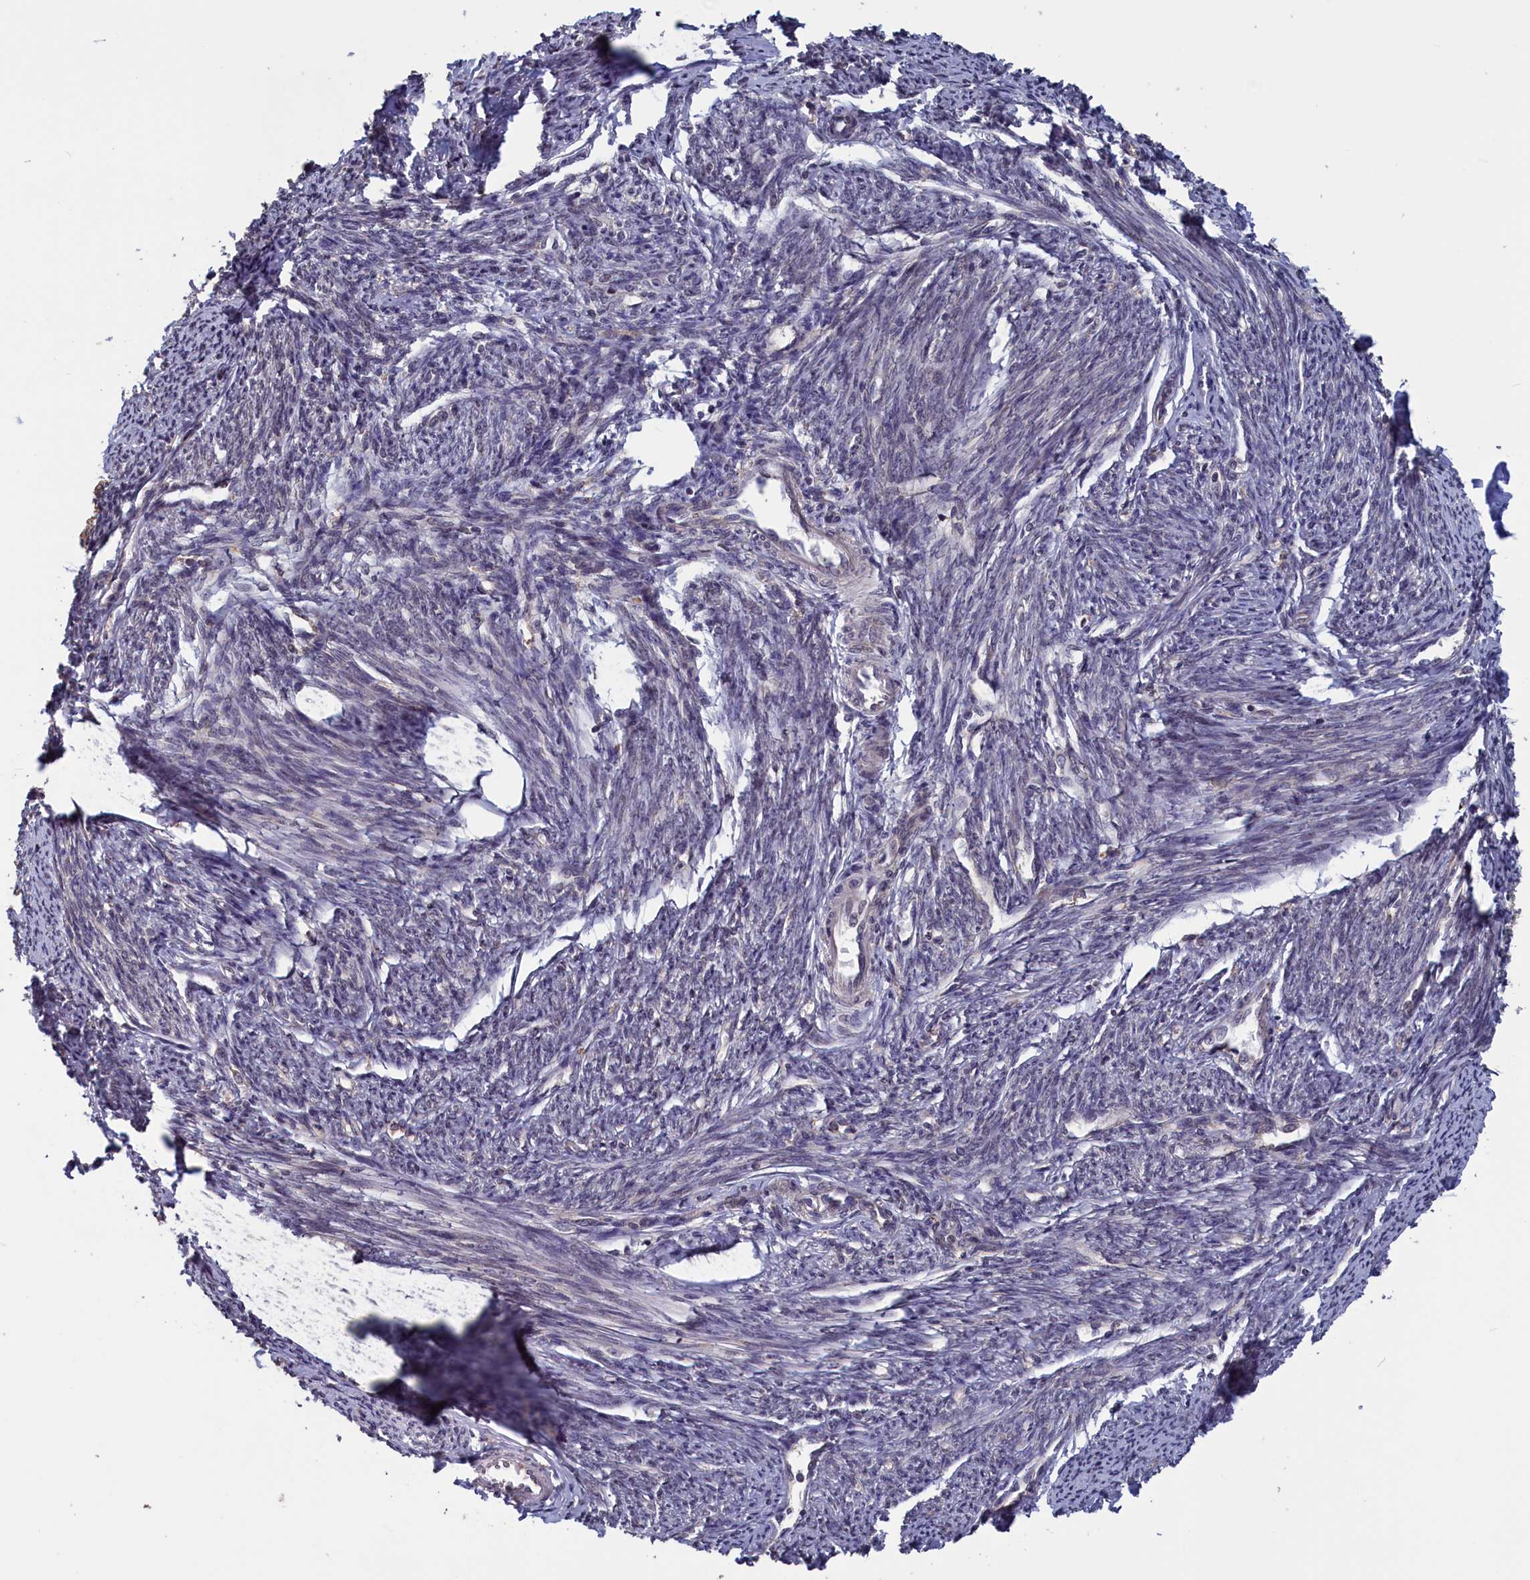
{"staining": {"intensity": "weak", "quantity": "25%-75%", "location": "nuclear"}, "tissue": "smooth muscle", "cell_type": "Smooth muscle cells", "image_type": "normal", "snomed": [{"axis": "morphology", "description": "Normal tissue, NOS"}, {"axis": "topography", "description": "Smooth muscle"}, {"axis": "topography", "description": "Uterus"}], "caption": "Immunohistochemistry (IHC) staining of unremarkable smooth muscle, which displays low levels of weak nuclear positivity in about 25%-75% of smooth muscle cells indicating weak nuclear protein staining. The staining was performed using DAB (3,3'-diaminobenzidine) (brown) for protein detection and nuclei were counterstained in hematoxylin (blue).", "gene": "CACTIN", "patient": {"sex": "female", "age": 59}}